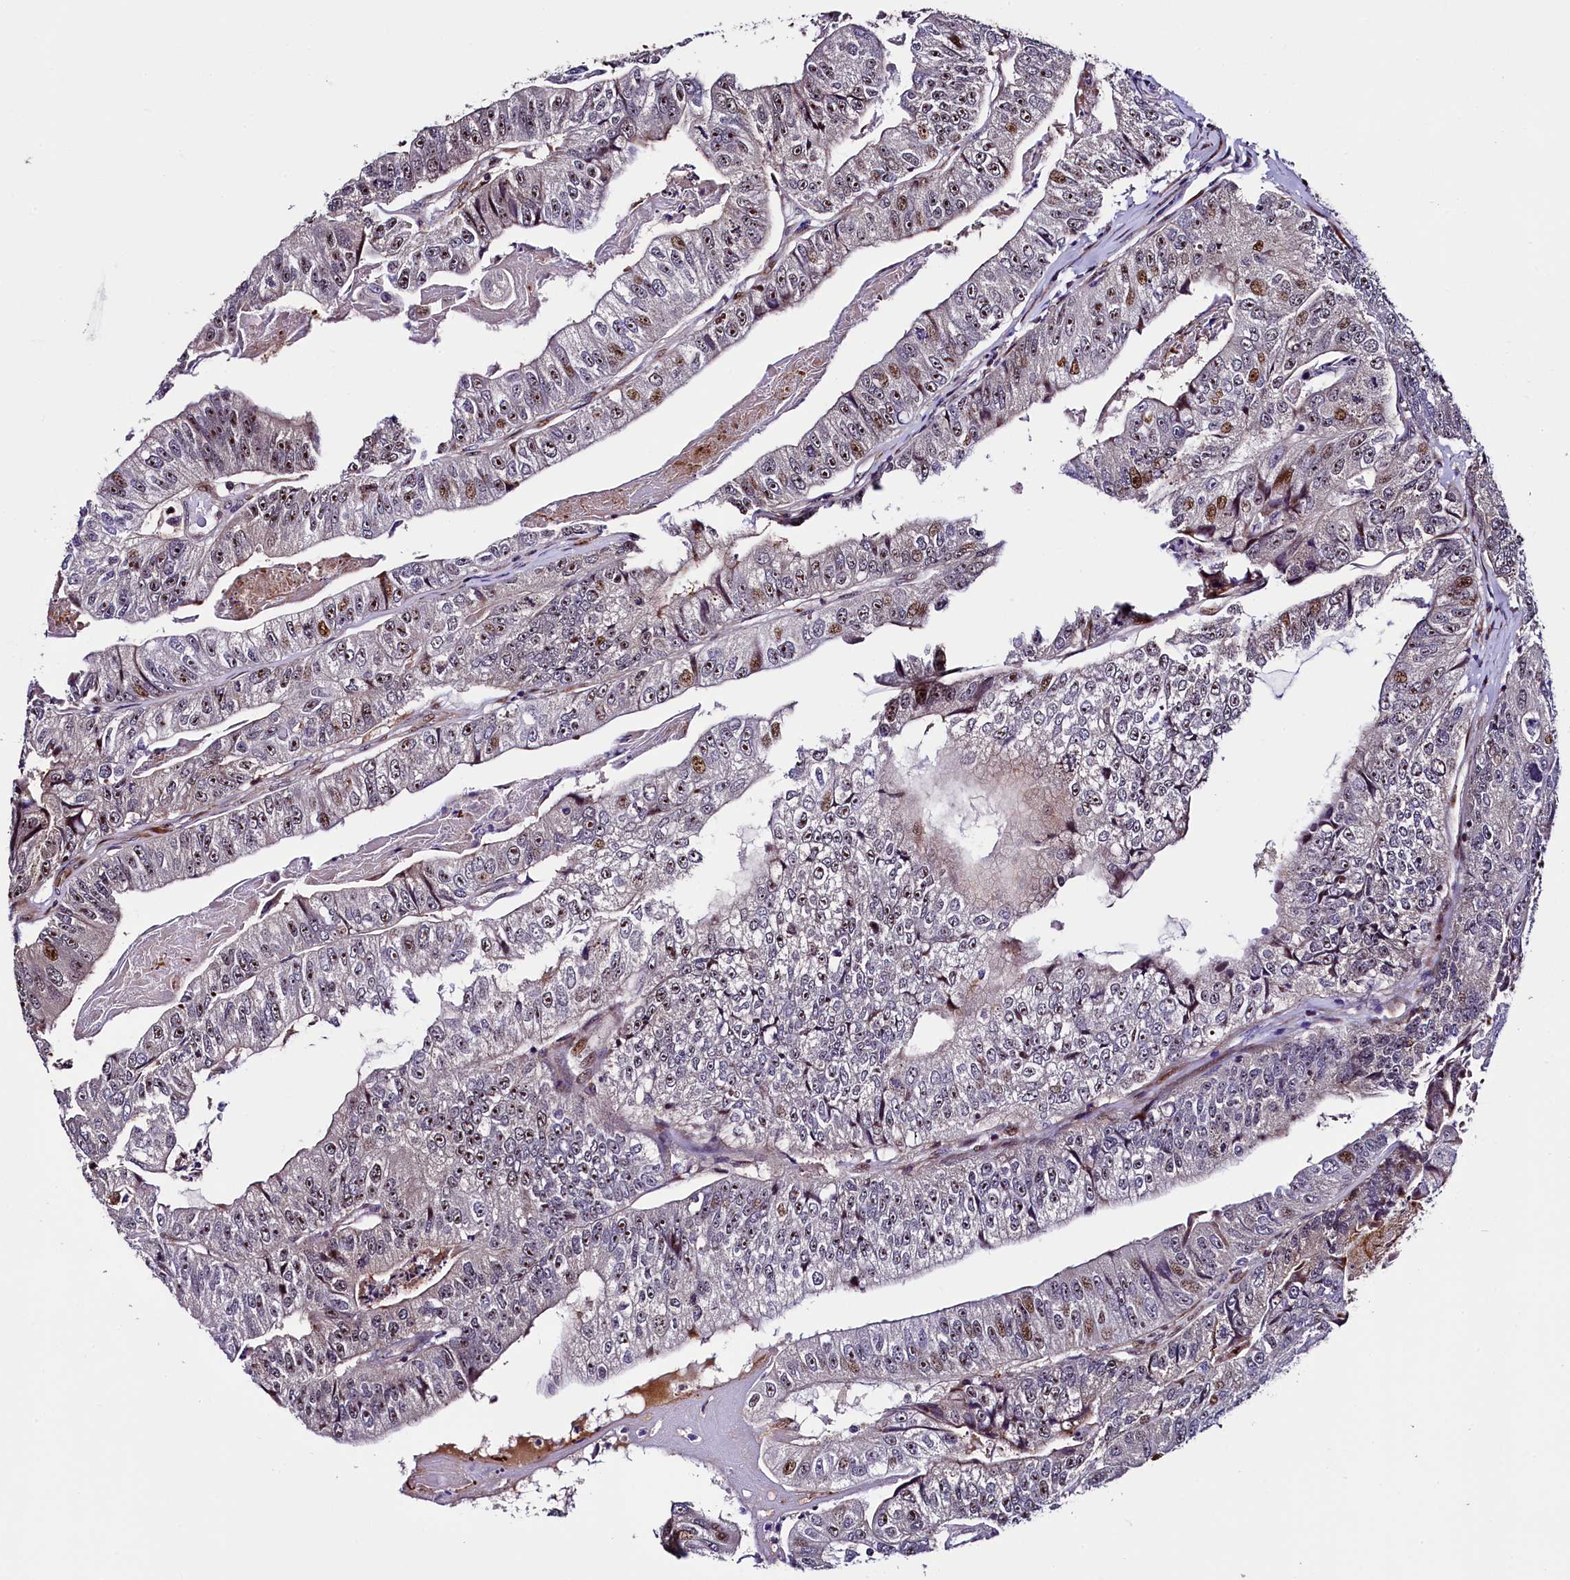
{"staining": {"intensity": "moderate", "quantity": "25%-75%", "location": "nuclear"}, "tissue": "colorectal cancer", "cell_type": "Tumor cells", "image_type": "cancer", "snomed": [{"axis": "morphology", "description": "Adenocarcinoma, NOS"}, {"axis": "topography", "description": "Colon"}], "caption": "Immunohistochemical staining of colorectal cancer (adenocarcinoma) demonstrates medium levels of moderate nuclear expression in approximately 25%-75% of tumor cells.", "gene": "TRMT112", "patient": {"sex": "female", "age": 67}}